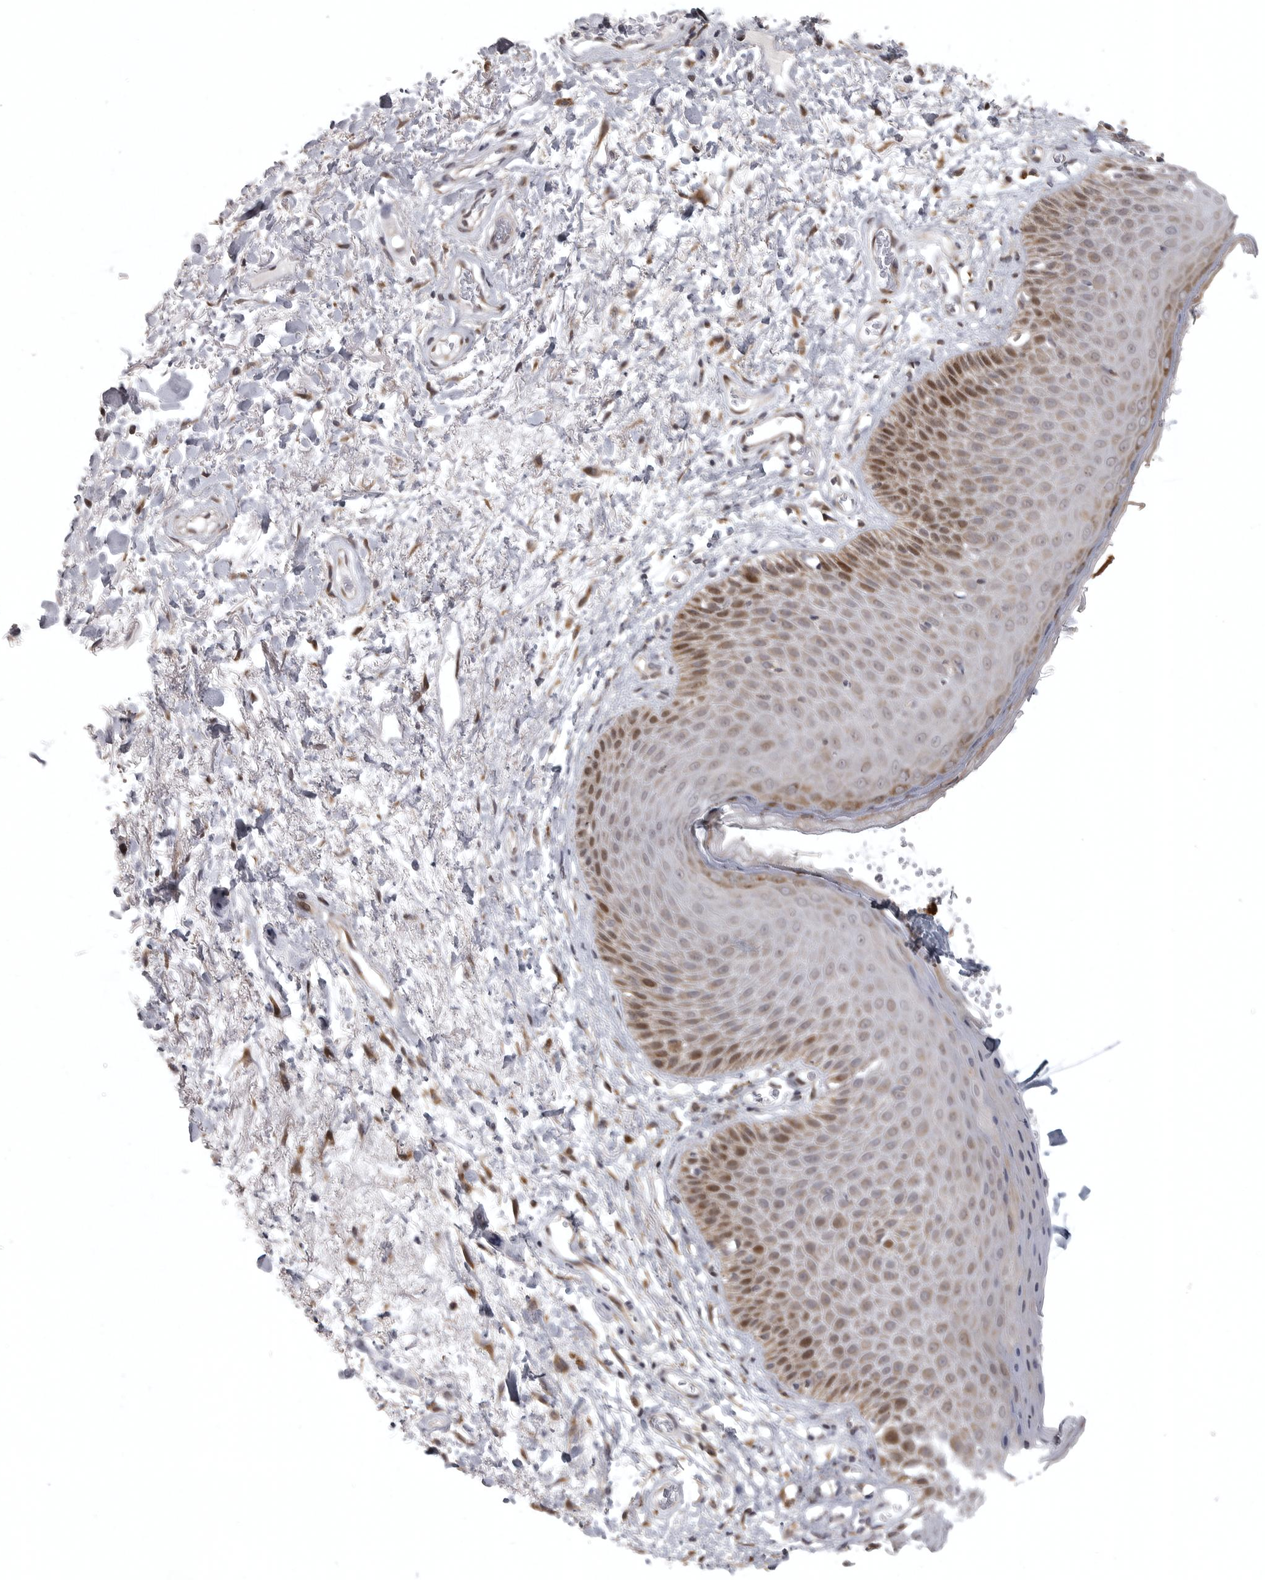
{"staining": {"intensity": "moderate", "quantity": "25%-75%", "location": "cytoplasmic/membranous,nuclear"}, "tissue": "skin", "cell_type": "Epidermal cells", "image_type": "normal", "snomed": [{"axis": "morphology", "description": "Normal tissue, NOS"}, {"axis": "topography", "description": "Anal"}], "caption": "IHC (DAB (3,3'-diaminobenzidine)) staining of normal human skin shows moderate cytoplasmic/membranous,nuclear protein staining in about 25%-75% of epidermal cells. (DAB (3,3'-diaminobenzidine) = brown stain, brightfield microscopy at high magnification).", "gene": "POLE2", "patient": {"sex": "male", "age": 74}}